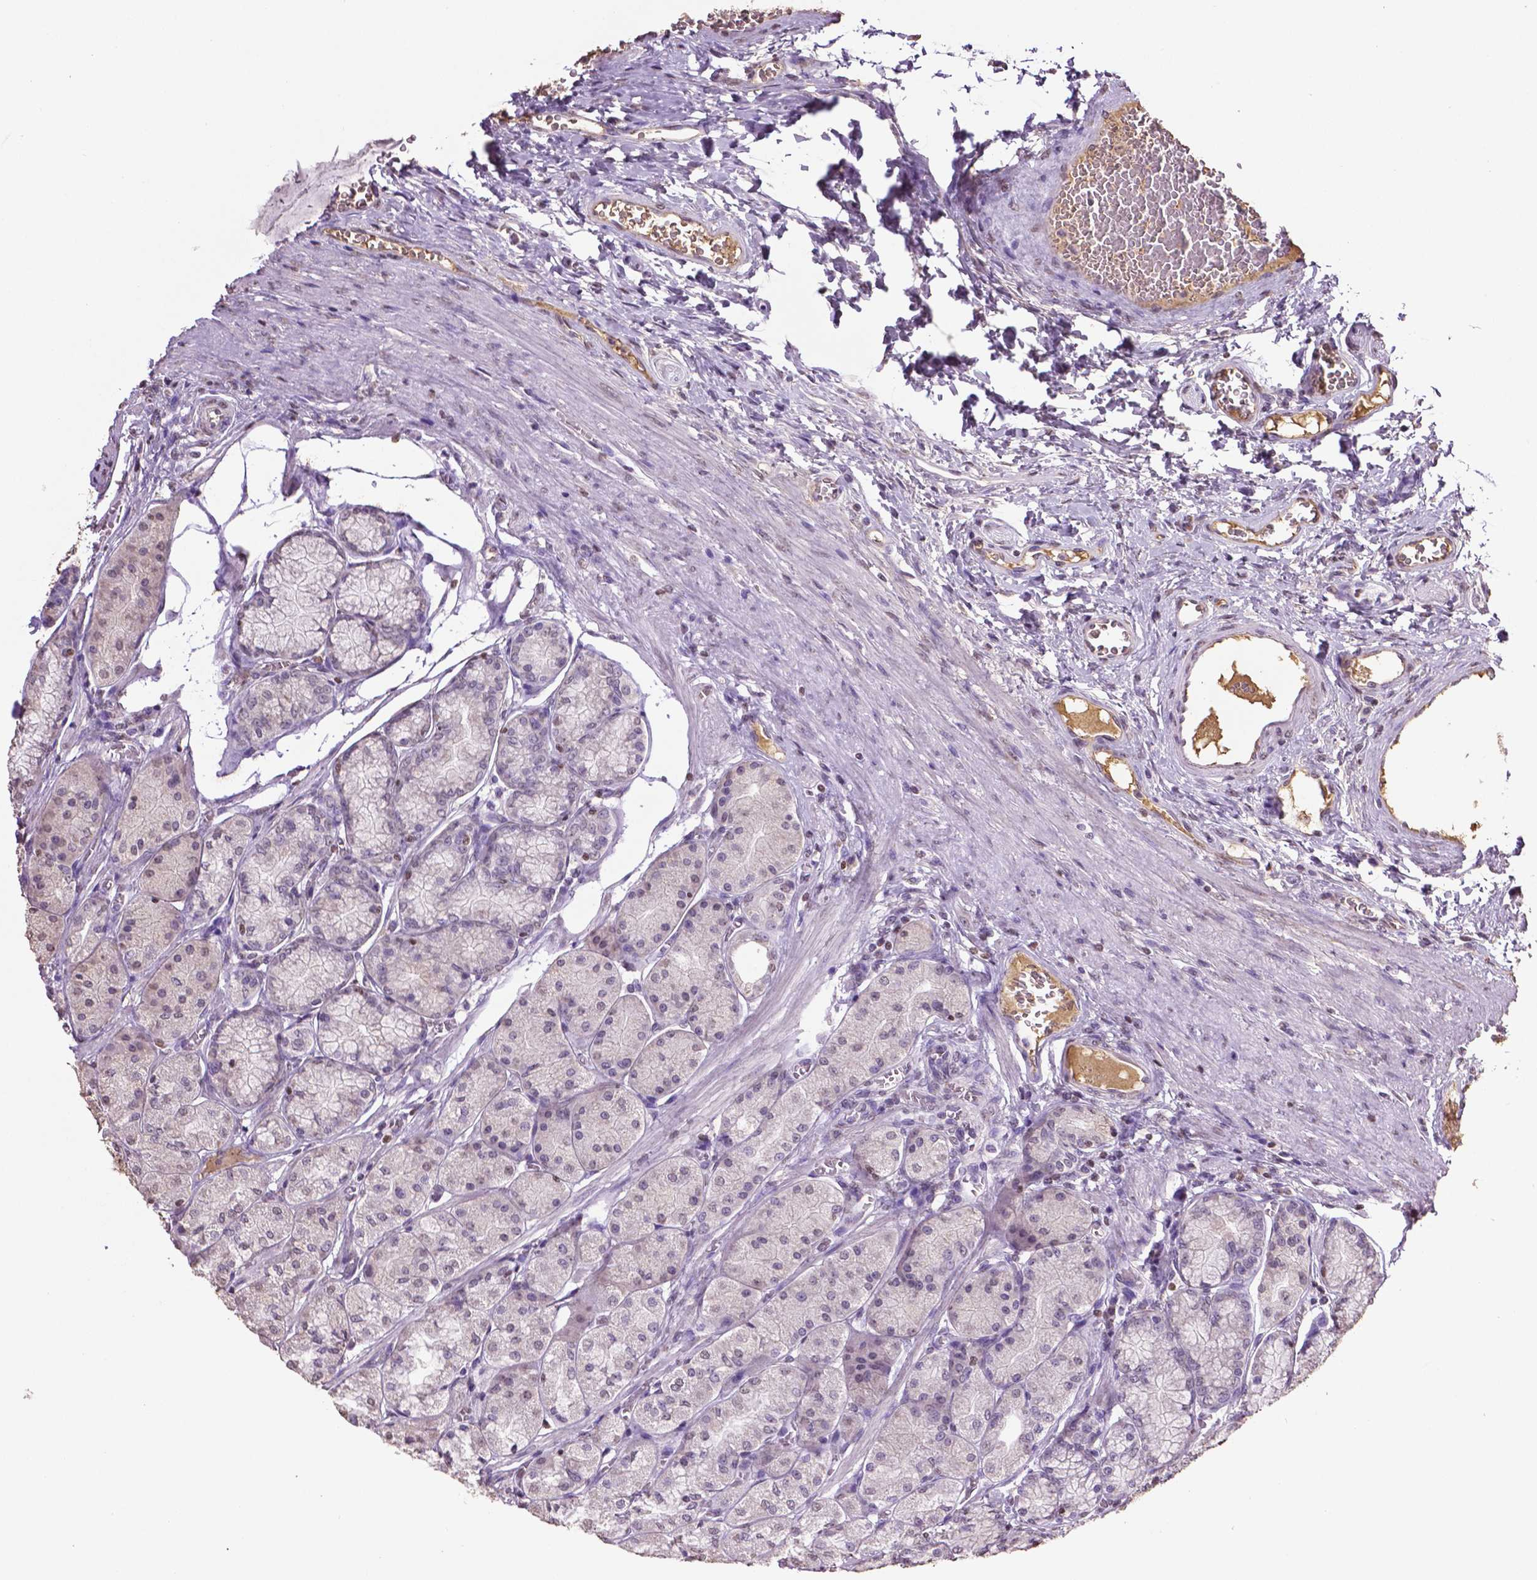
{"staining": {"intensity": "weak", "quantity": "<25%", "location": "cytoplasmic/membranous"}, "tissue": "stomach", "cell_type": "Glandular cells", "image_type": "normal", "snomed": [{"axis": "morphology", "description": "Normal tissue, NOS"}, {"axis": "morphology", "description": "Adenocarcinoma, NOS"}, {"axis": "morphology", "description": "Adenocarcinoma, High grade"}, {"axis": "topography", "description": "Stomach, upper"}, {"axis": "topography", "description": "Stomach"}], "caption": "Glandular cells show no significant positivity in benign stomach. (DAB (3,3'-diaminobenzidine) IHC, high magnification).", "gene": "RUNX3", "patient": {"sex": "female", "age": 65}}